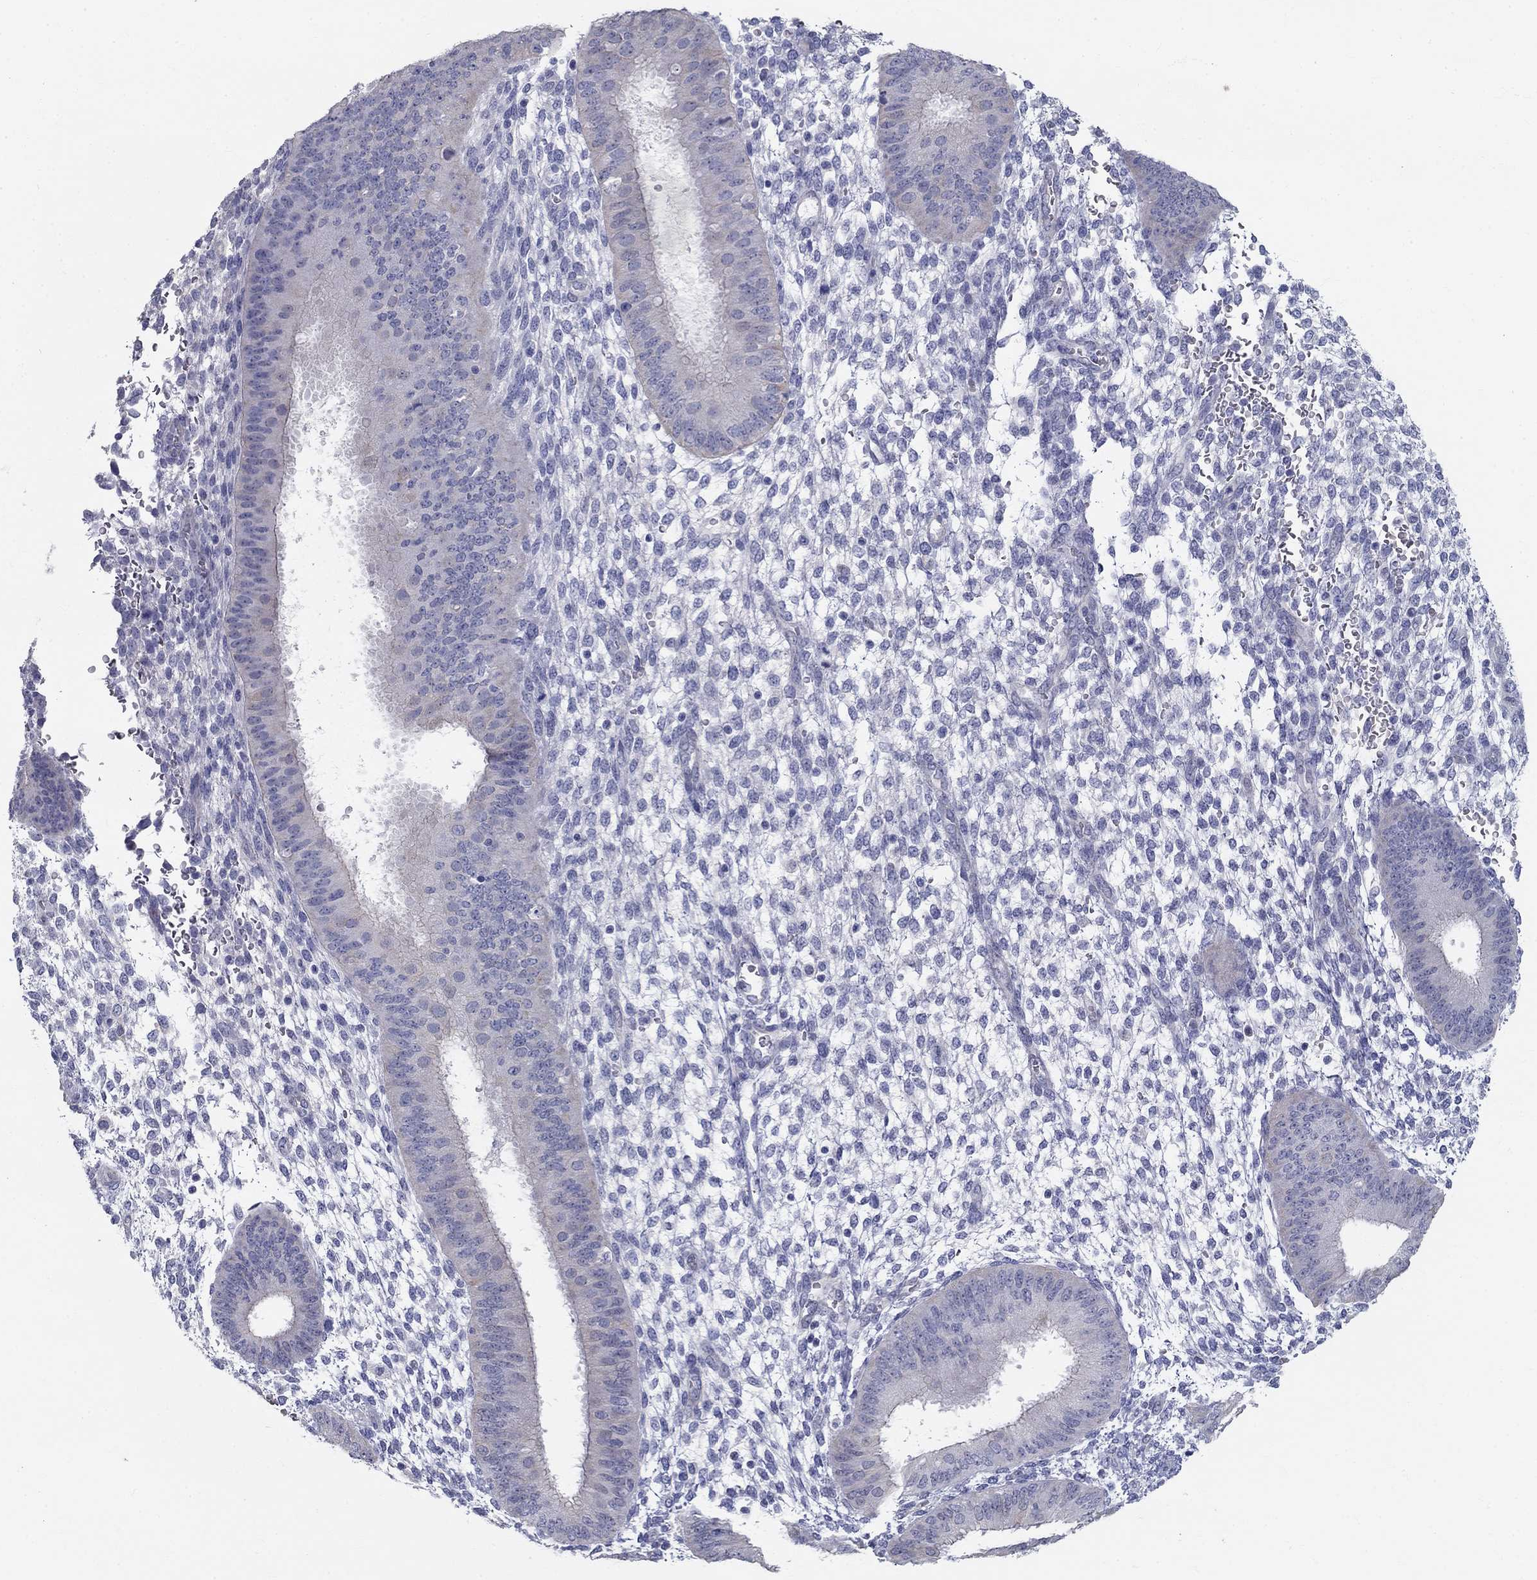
{"staining": {"intensity": "negative", "quantity": "none", "location": "none"}, "tissue": "endometrium", "cell_type": "Cells in endometrial stroma", "image_type": "normal", "snomed": [{"axis": "morphology", "description": "Normal tissue, NOS"}, {"axis": "topography", "description": "Endometrium"}], "caption": "A histopathology image of human endometrium is negative for staining in cells in endometrial stroma. (DAB (3,3'-diaminobenzidine) immunohistochemistry visualized using brightfield microscopy, high magnification).", "gene": "ENSG00000290147", "patient": {"sex": "female", "age": 39}}